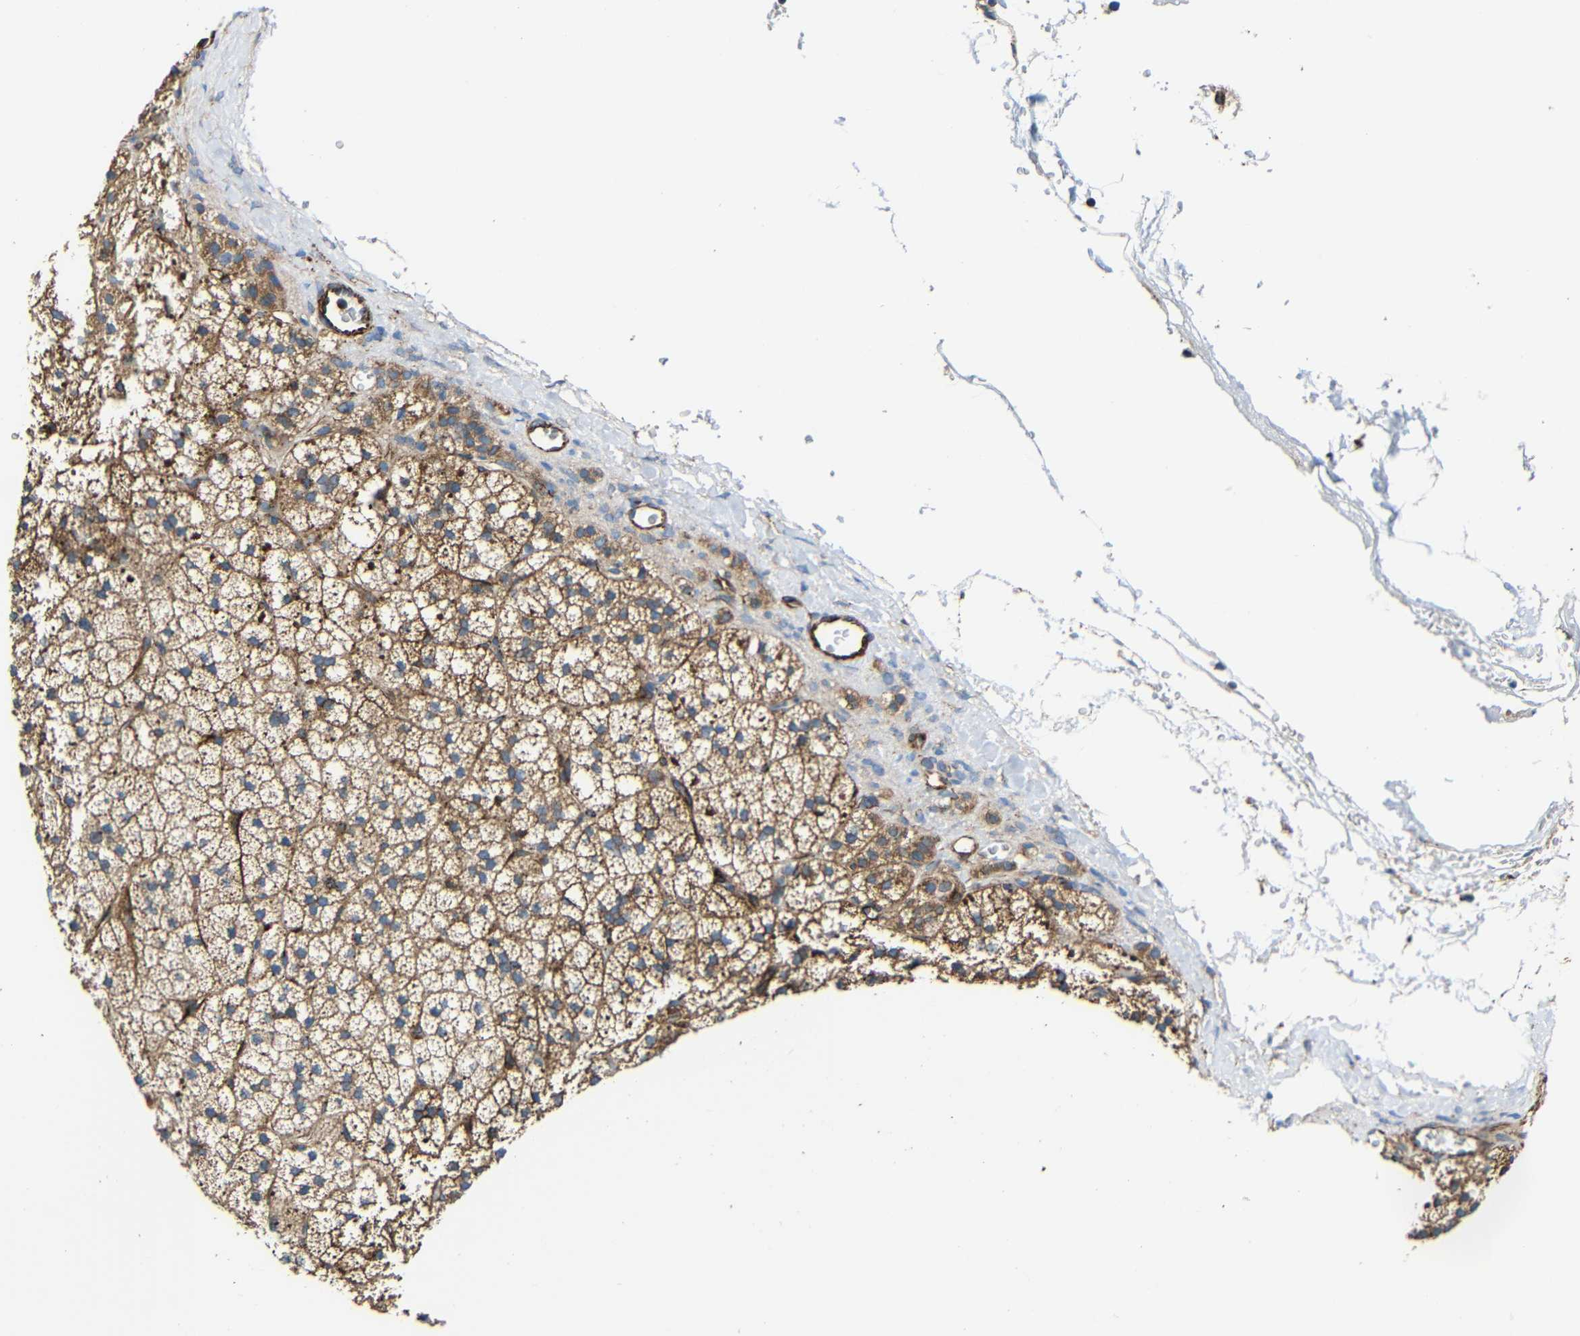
{"staining": {"intensity": "moderate", "quantity": ">75%", "location": "cytoplasmic/membranous"}, "tissue": "adrenal gland", "cell_type": "Glandular cells", "image_type": "normal", "snomed": [{"axis": "morphology", "description": "Normal tissue, NOS"}, {"axis": "topography", "description": "Adrenal gland"}], "caption": "DAB immunohistochemical staining of unremarkable human adrenal gland displays moderate cytoplasmic/membranous protein staining in approximately >75% of glandular cells.", "gene": "IGSF10", "patient": {"sex": "male", "age": 35}}